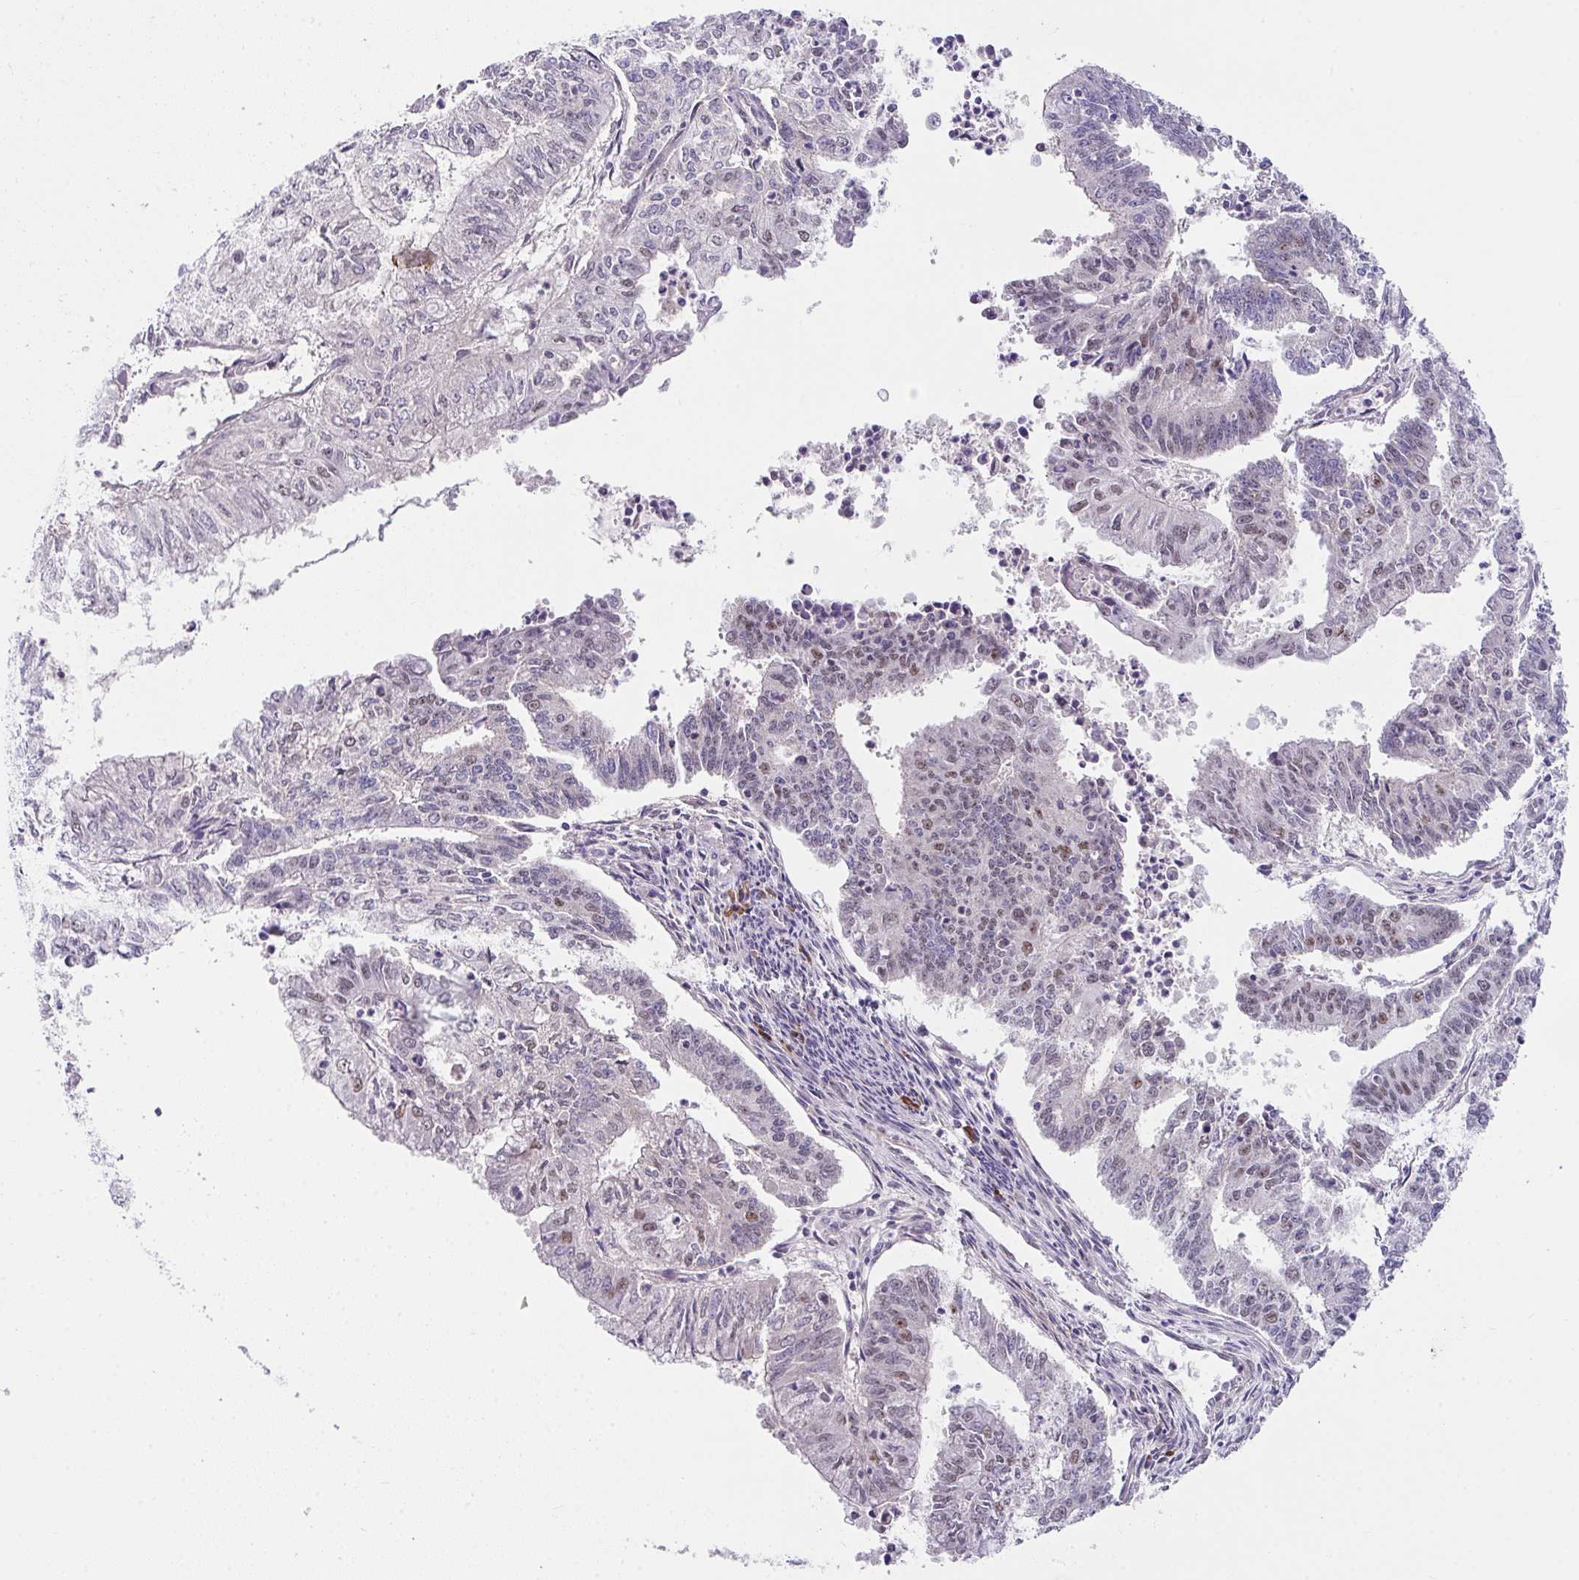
{"staining": {"intensity": "moderate", "quantity": "25%-75%", "location": "nuclear"}, "tissue": "endometrial cancer", "cell_type": "Tumor cells", "image_type": "cancer", "snomed": [{"axis": "morphology", "description": "Adenocarcinoma, NOS"}, {"axis": "topography", "description": "Endometrium"}], "caption": "A medium amount of moderate nuclear expression is seen in approximately 25%-75% of tumor cells in endometrial cancer tissue. (IHC, brightfield microscopy, high magnification).", "gene": "RBBP6", "patient": {"sex": "female", "age": 61}}